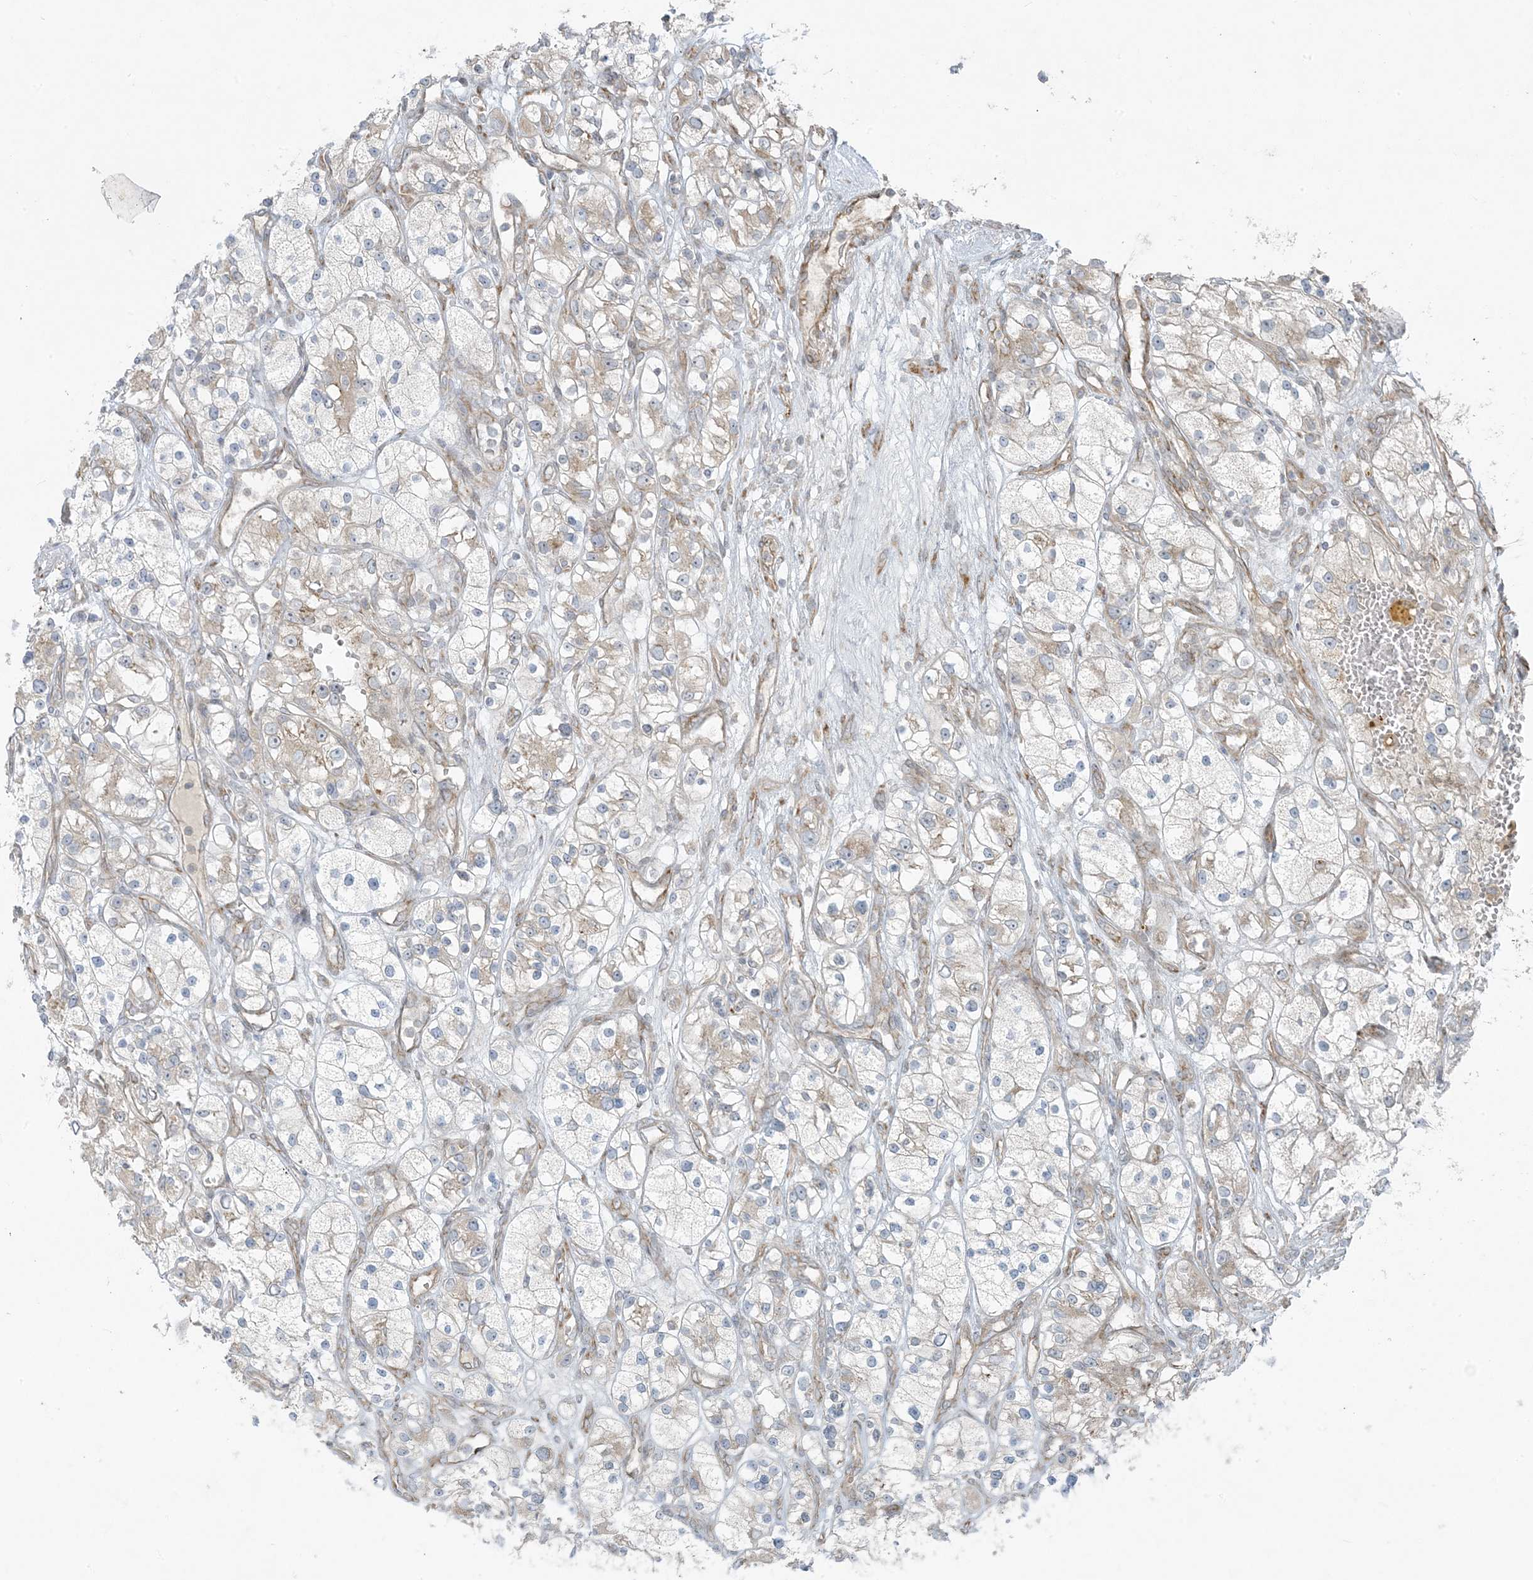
{"staining": {"intensity": "negative", "quantity": "none", "location": "none"}, "tissue": "renal cancer", "cell_type": "Tumor cells", "image_type": "cancer", "snomed": [{"axis": "morphology", "description": "Adenocarcinoma, NOS"}, {"axis": "topography", "description": "Kidney"}], "caption": "The micrograph displays no staining of tumor cells in renal cancer (adenocarcinoma).", "gene": "ZNF263", "patient": {"sex": "female", "age": 57}}